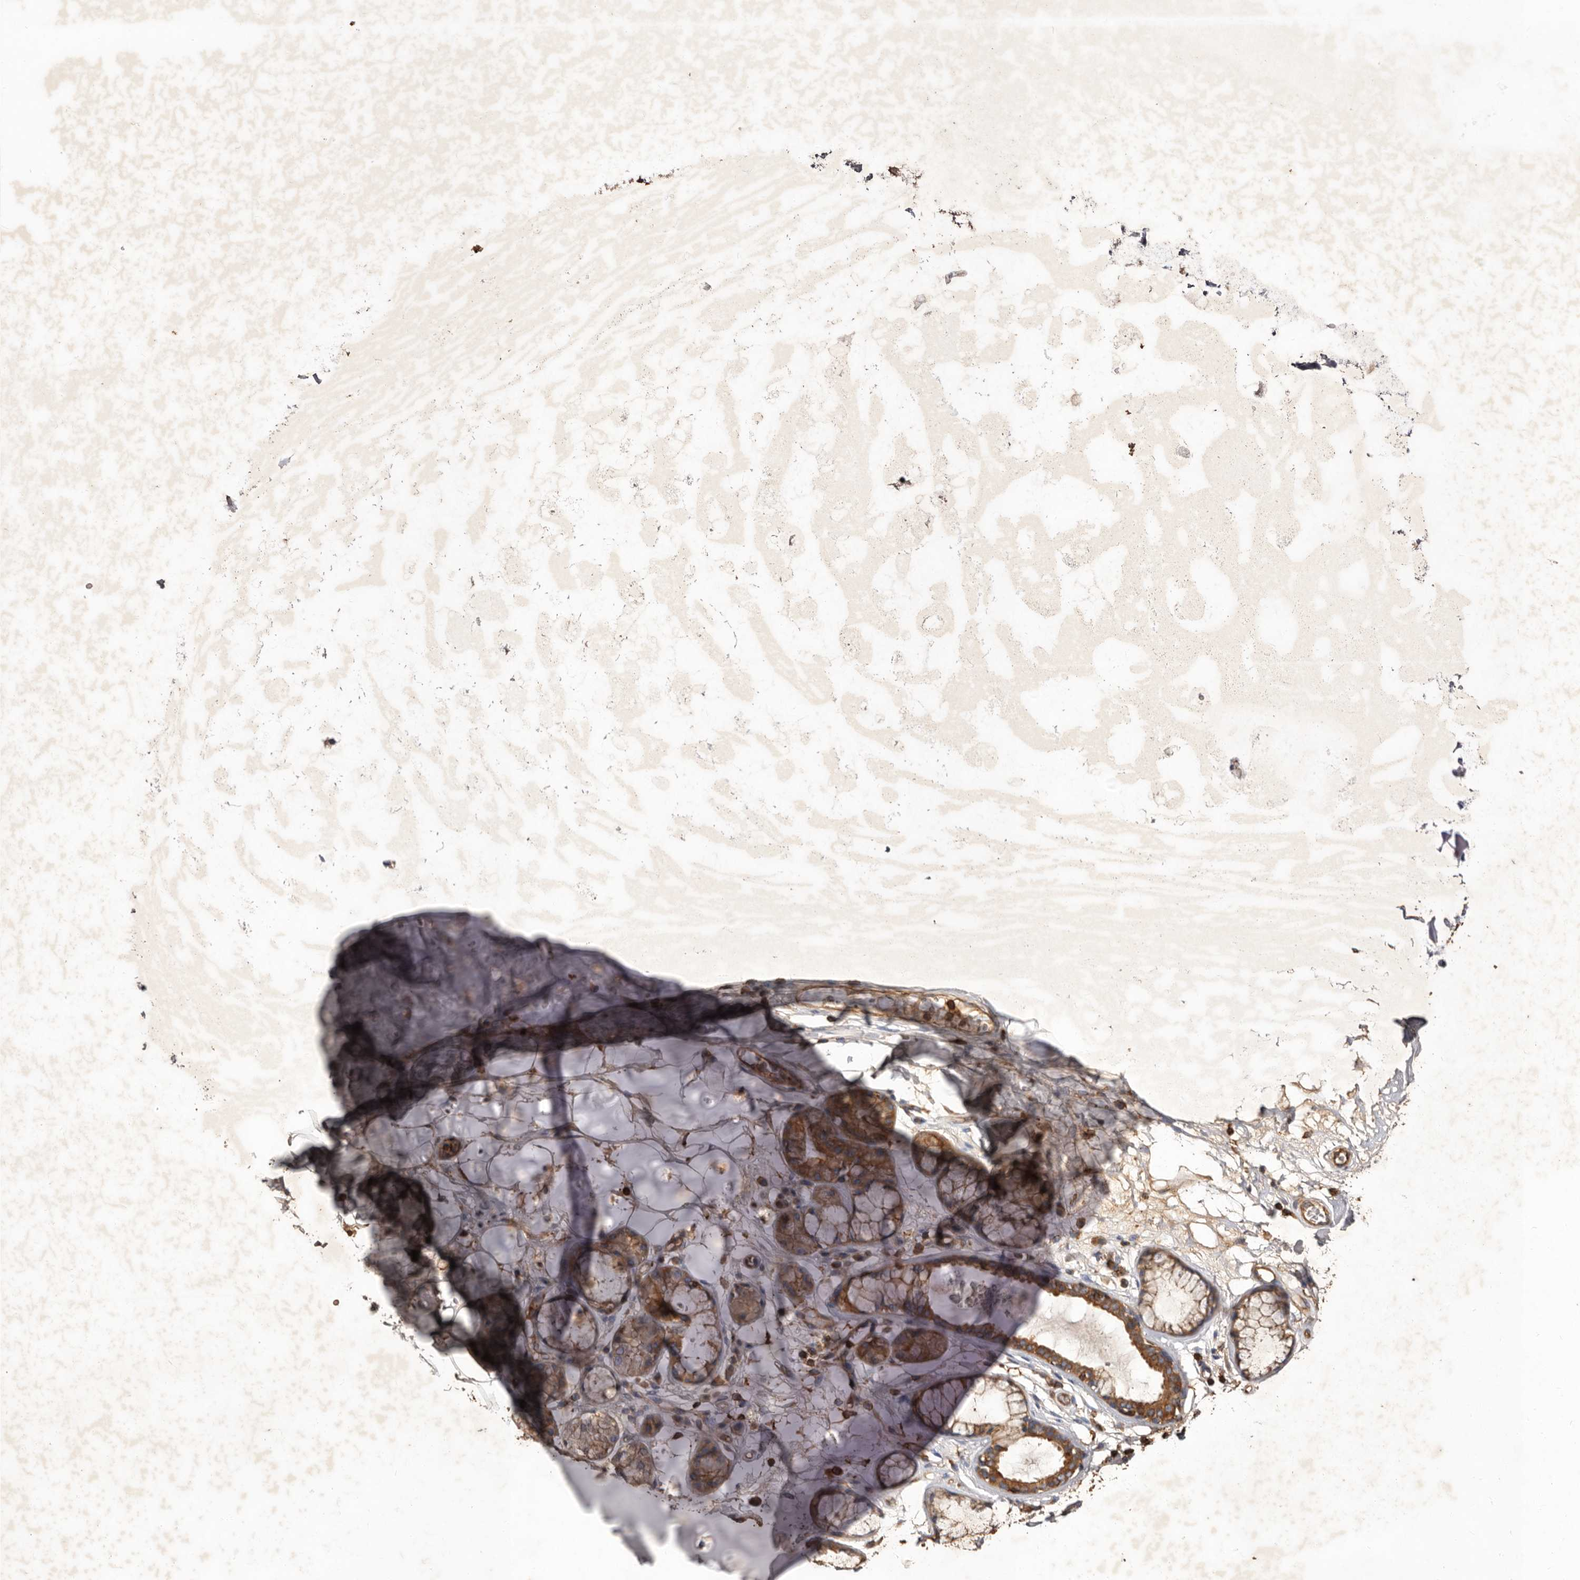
{"staining": {"intensity": "weak", "quantity": ">75%", "location": "cytoplasmic/membranous"}, "tissue": "adipose tissue", "cell_type": "Adipocytes", "image_type": "normal", "snomed": [{"axis": "morphology", "description": "Normal tissue, NOS"}, {"axis": "topography", "description": "Cartilage tissue"}], "caption": "Adipose tissue was stained to show a protein in brown. There is low levels of weak cytoplasmic/membranous staining in about >75% of adipocytes. Ihc stains the protein in brown and the nuclei are stained blue.", "gene": "COQ8B", "patient": {"sex": "female", "age": 63}}